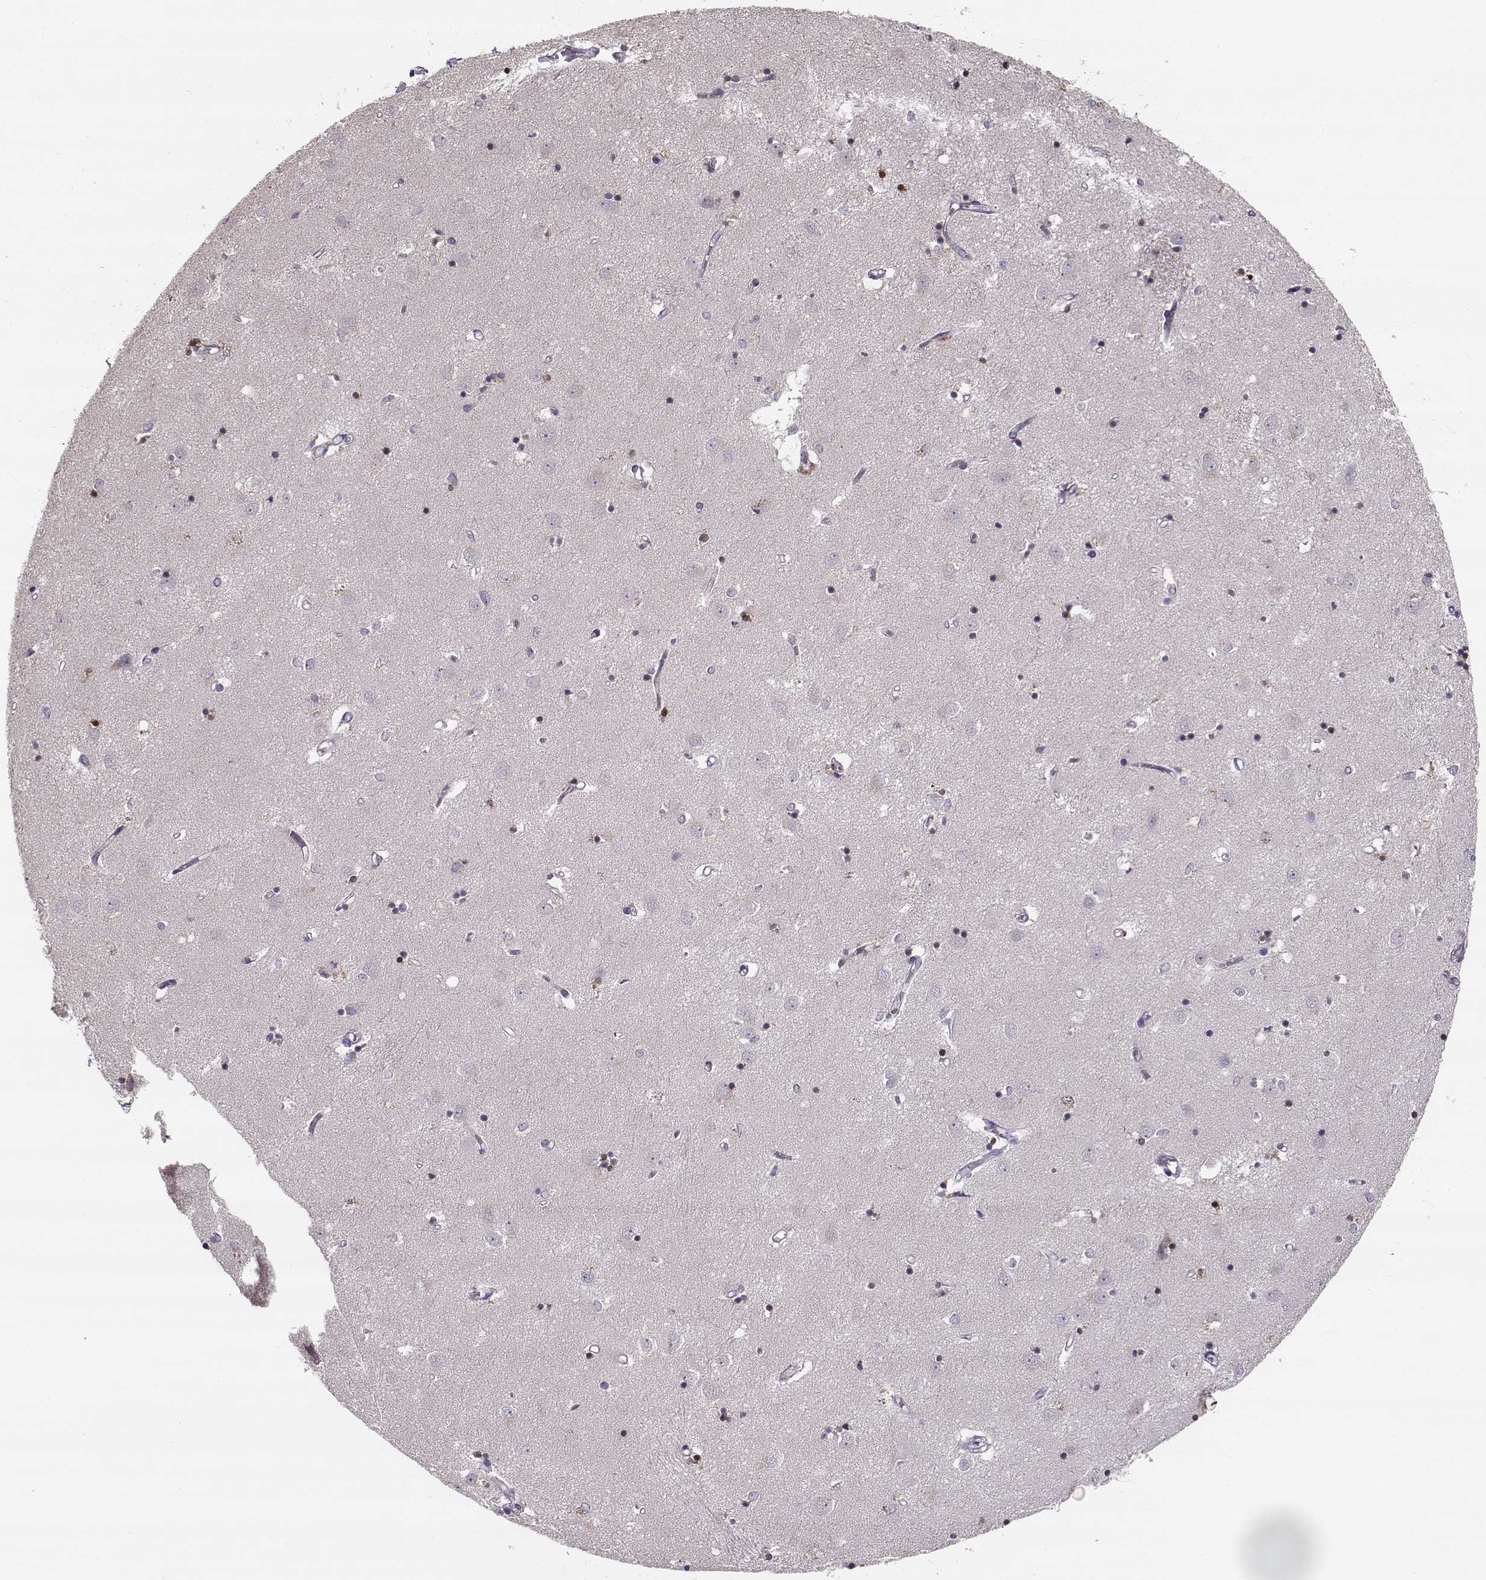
{"staining": {"intensity": "strong", "quantity": "25%-75%", "location": "cytoplasmic/membranous,nuclear"}, "tissue": "caudate", "cell_type": "Glial cells", "image_type": "normal", "snomed": [{"axis": "morphology", "description": "Normal tissue, NOS"}, {"axis": "topography", "description": "Lateral ventricle wall"}], "caption": "Glial cells display strong cytoplasmic/membranous,nuclear positivity in about 25%-75% of cells in unremarkable caudate.", "gene": "MAP6D1", "patient": {"sex": "male", "age": 54}}